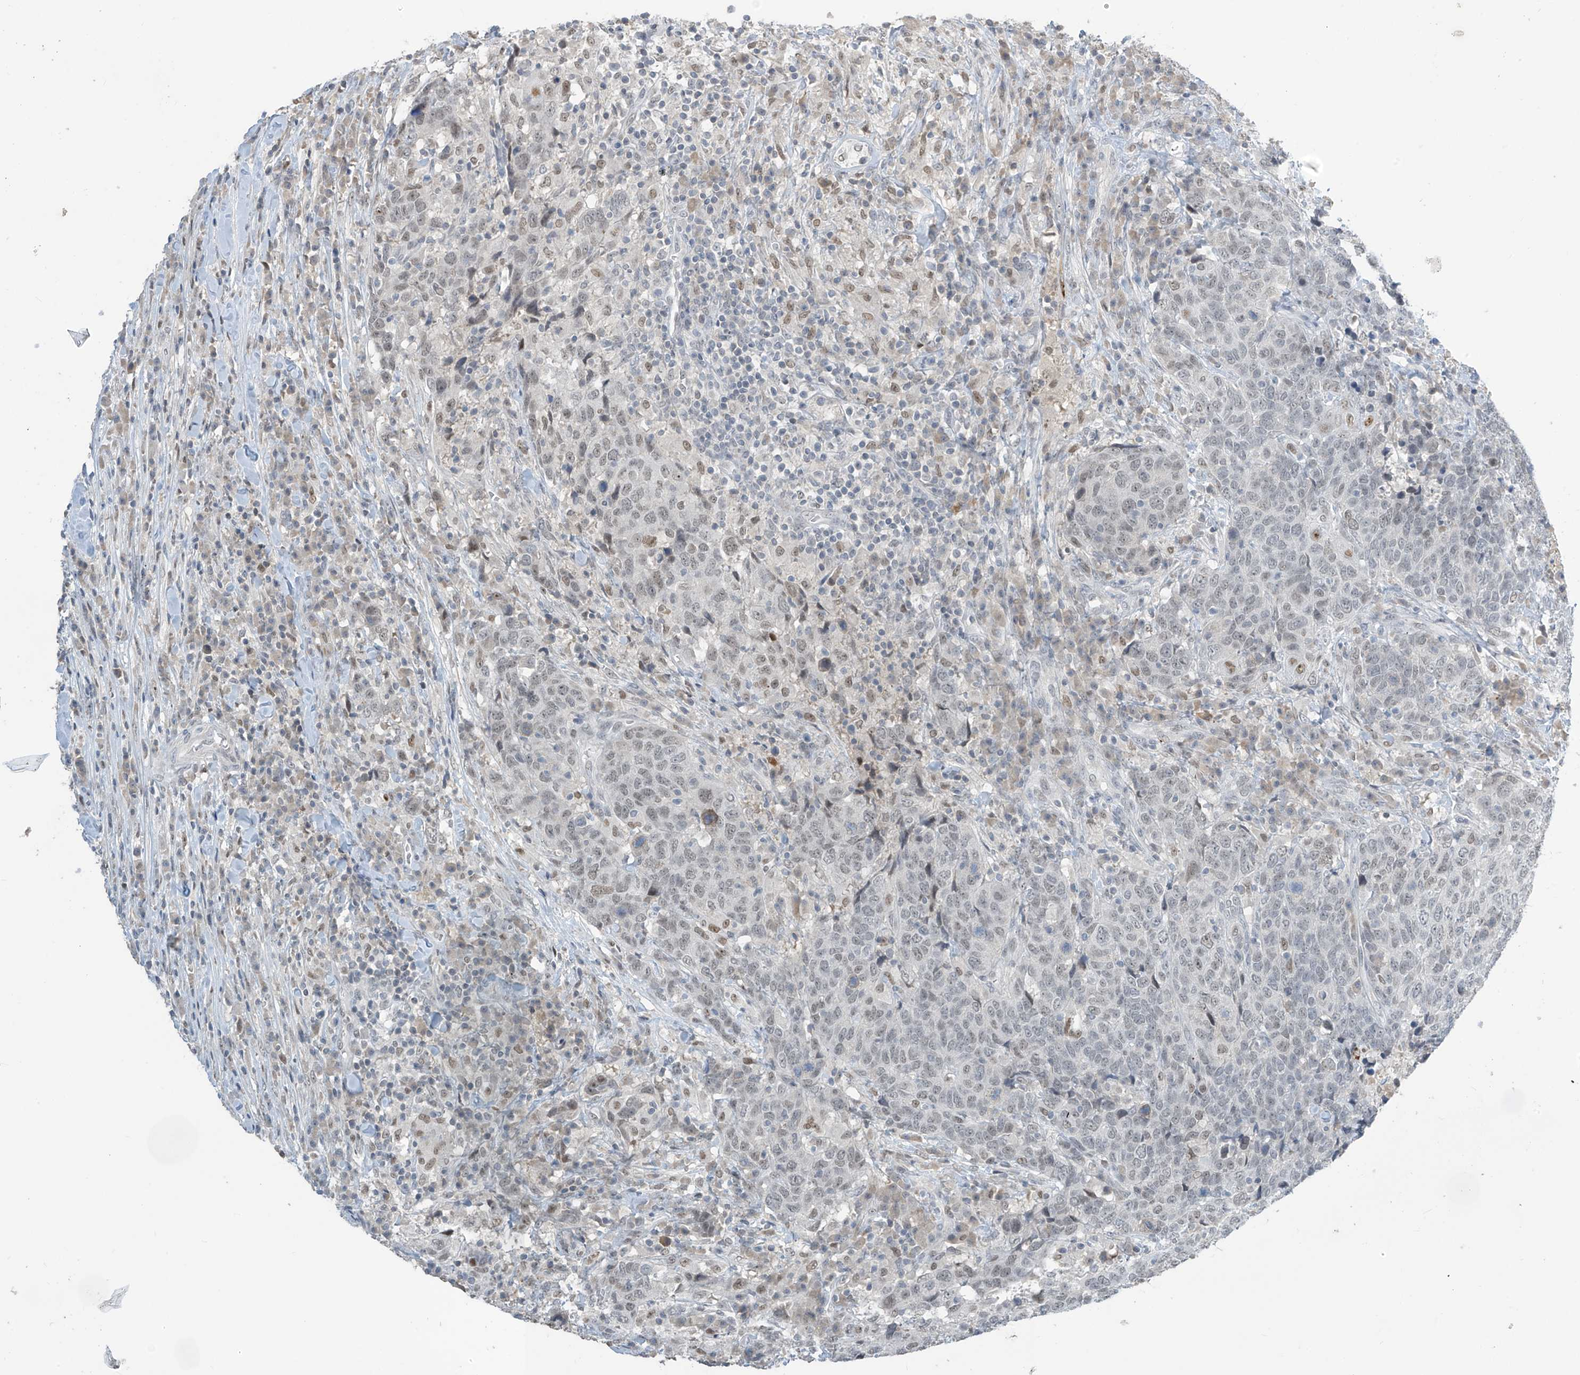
{"staining": {"intensity": "weak", "quantity": "<25%", "location": "nuclear"}, "tissue": "head and neck cancer", "cell_type": "Tumor cells", "image_type": "cancer", "snomed": [{"axis": "morphology", "description": "Squamous cell carcinoma, NOS"}, {"axis": "topography", "description": "Head-Neck"}], "caption": "High power microscopy micrograph of an IHC micrograph of head and neck squamous cell carcinoma, revealing no significant staining in tumor cells.", "gene": "METAP1D", "patient": {"sex": "male", "age": 66}}